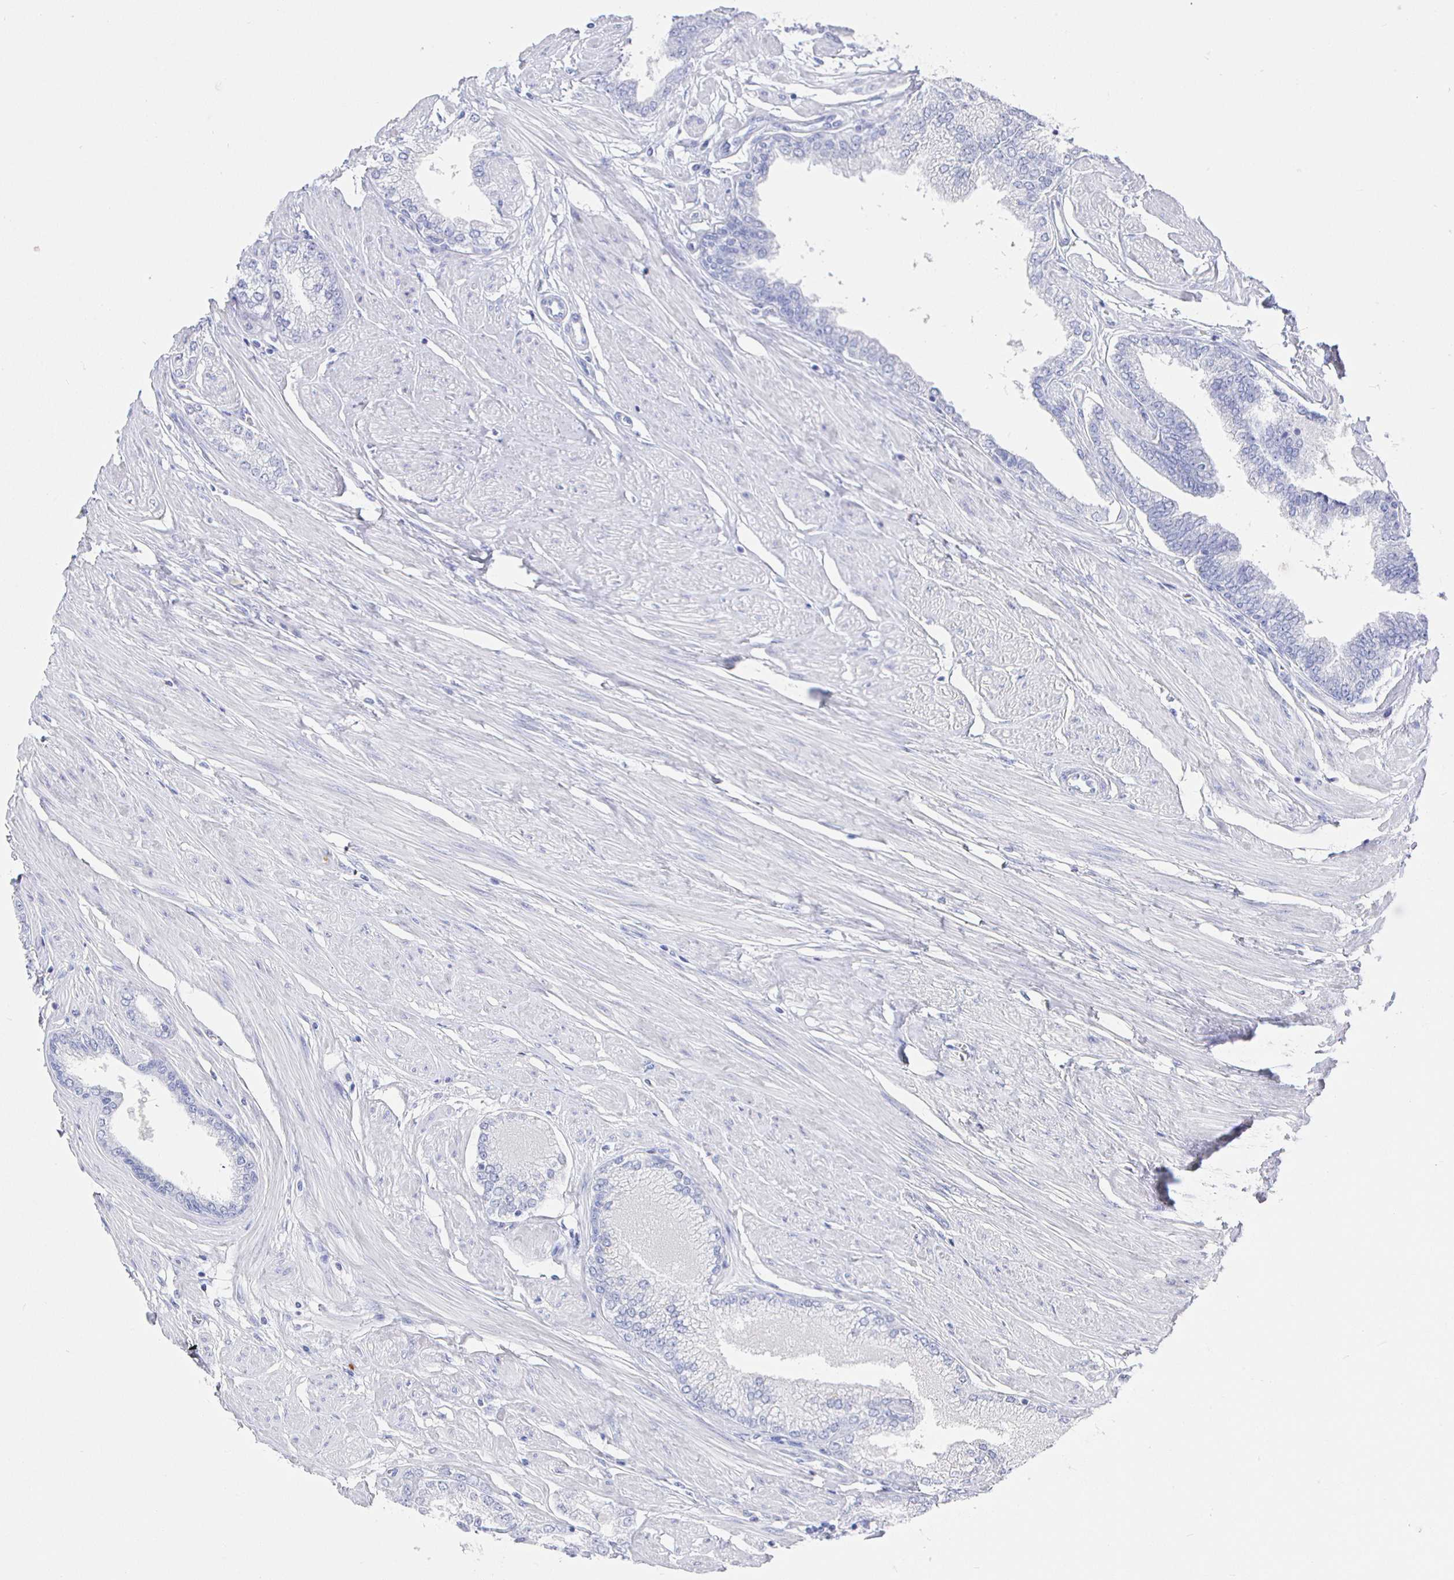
{"staining": {"intensity": "negative", "quantity": "none", "location": "none"}, "tissue": "prostate cancer", "cell_type": "Tumor cells", "image_type": "cancer", "snomed": [{"axis": "morphology", "description": "Adenocarcinoma, Low grade"}, {"axis": "topography", "description": "Prostate"}], "caption": "DAB immunohistochemical staining of prostate cancer (low-grade adenocarcinoma) demonstrates no significant expression in tumor cells. (IHC, brightfield microscopy, high magnification).", "gene": "CLCA1", "patient": {"sex": "male", "age": 55}}